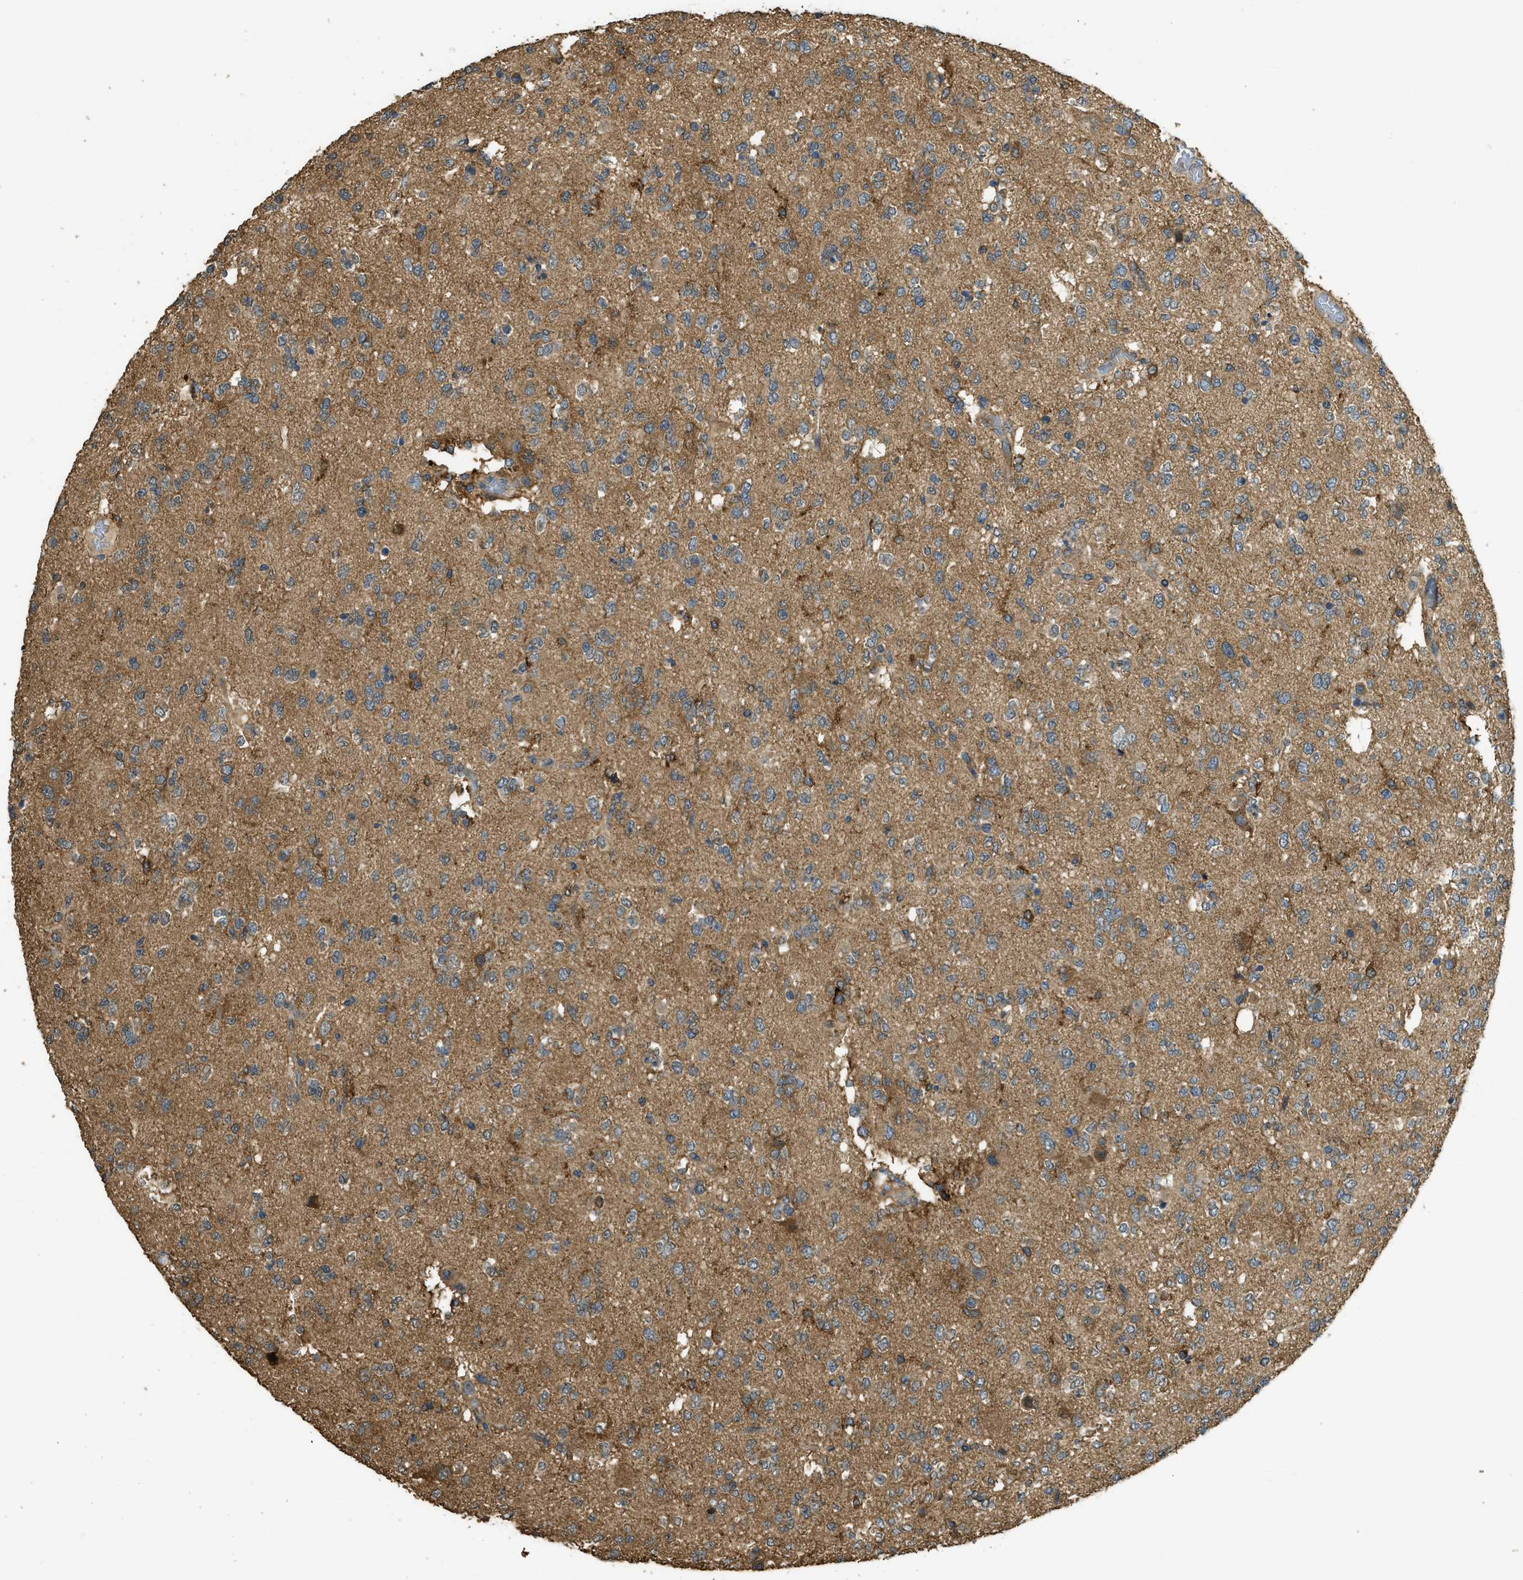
{"staining": {"intensity": "moderate", "quantity": "25%-75%", "location": "cytoplasmic/membranous"}, "tissue": "glioma", "cell_type": "Tumor cells", "image_type": "cancer", "snomed": [{"axis": "morphology", "description": "Glioma, malignant, Low grade"}, {"axis": "topography", "description": "Brain"}], "caption": "An immunohistochemistry photomicrograph of neoplastic tissue is shown. Protein staining in brown highlights moderate cytoplasmic/membranous positivity in glioma within tumor cells. Ihc stains the protein of interest in brown and the nuclei are stained blue.", "gene": "CD276", "patient": {"sex": "male", "age": 38}}